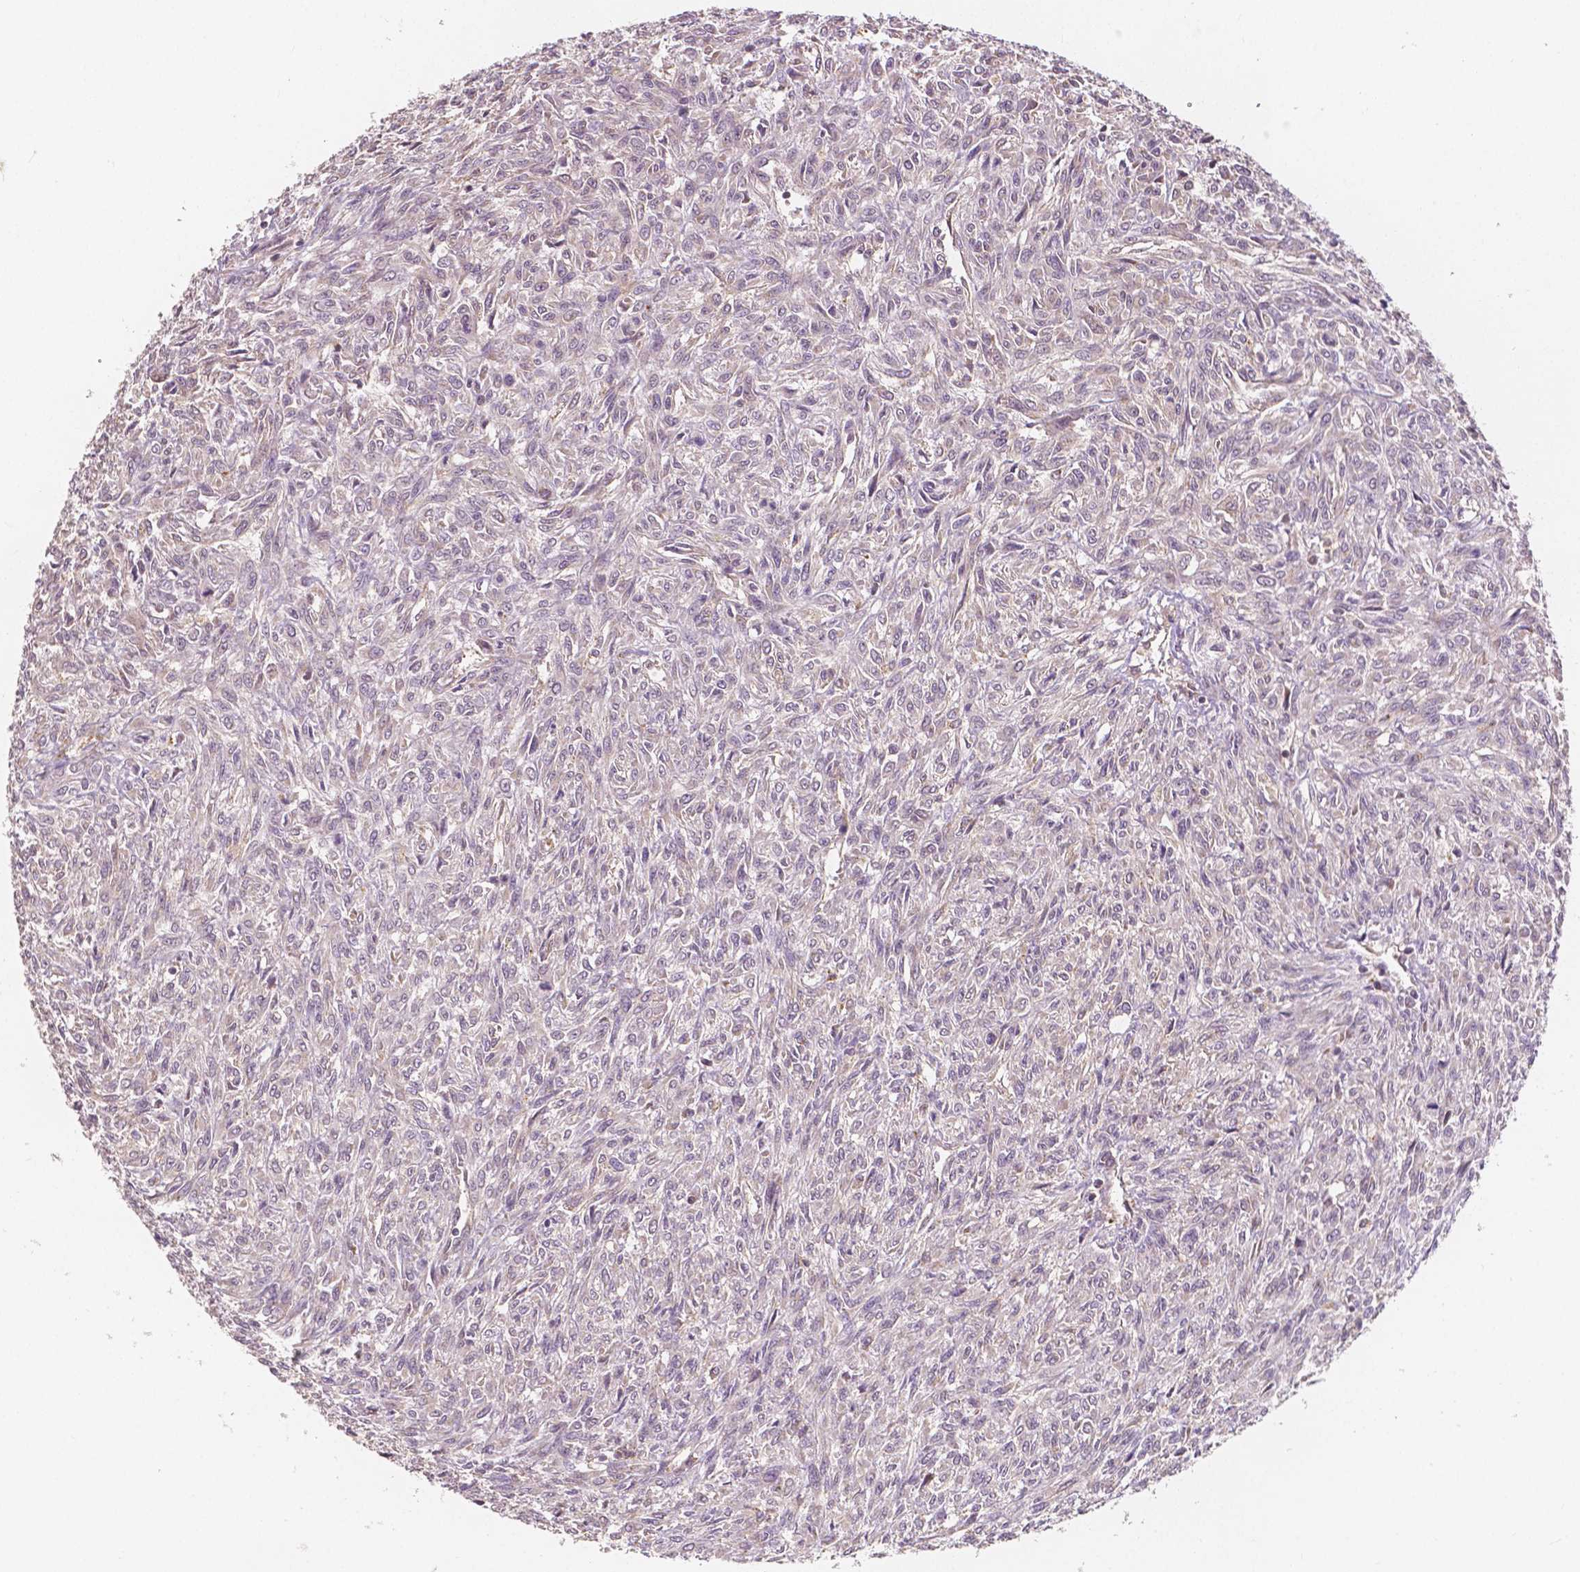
{"staining": {"intensity": "negative", "quantity": "none", "location": "none"}, "tissue": "renal cancer", "cell_type": "Tumor cells", "image_type": "cancer", "snomed": [{"axis": "morphology", "description": "Adenocarcinoma, NOS"}, {"axis": "topography", "description": "Kidney"}], "caption": "Immunohistochemistry (IHC) image of neoplastic tissue: human renal cancer (adenocarcinoma) stained with DAB (3,3'-diaminobenzidine) demonstrates no significant protein expression in tumor cells.", "gene": "SNX12", "patient": {"sex": "male", "age": 58}}